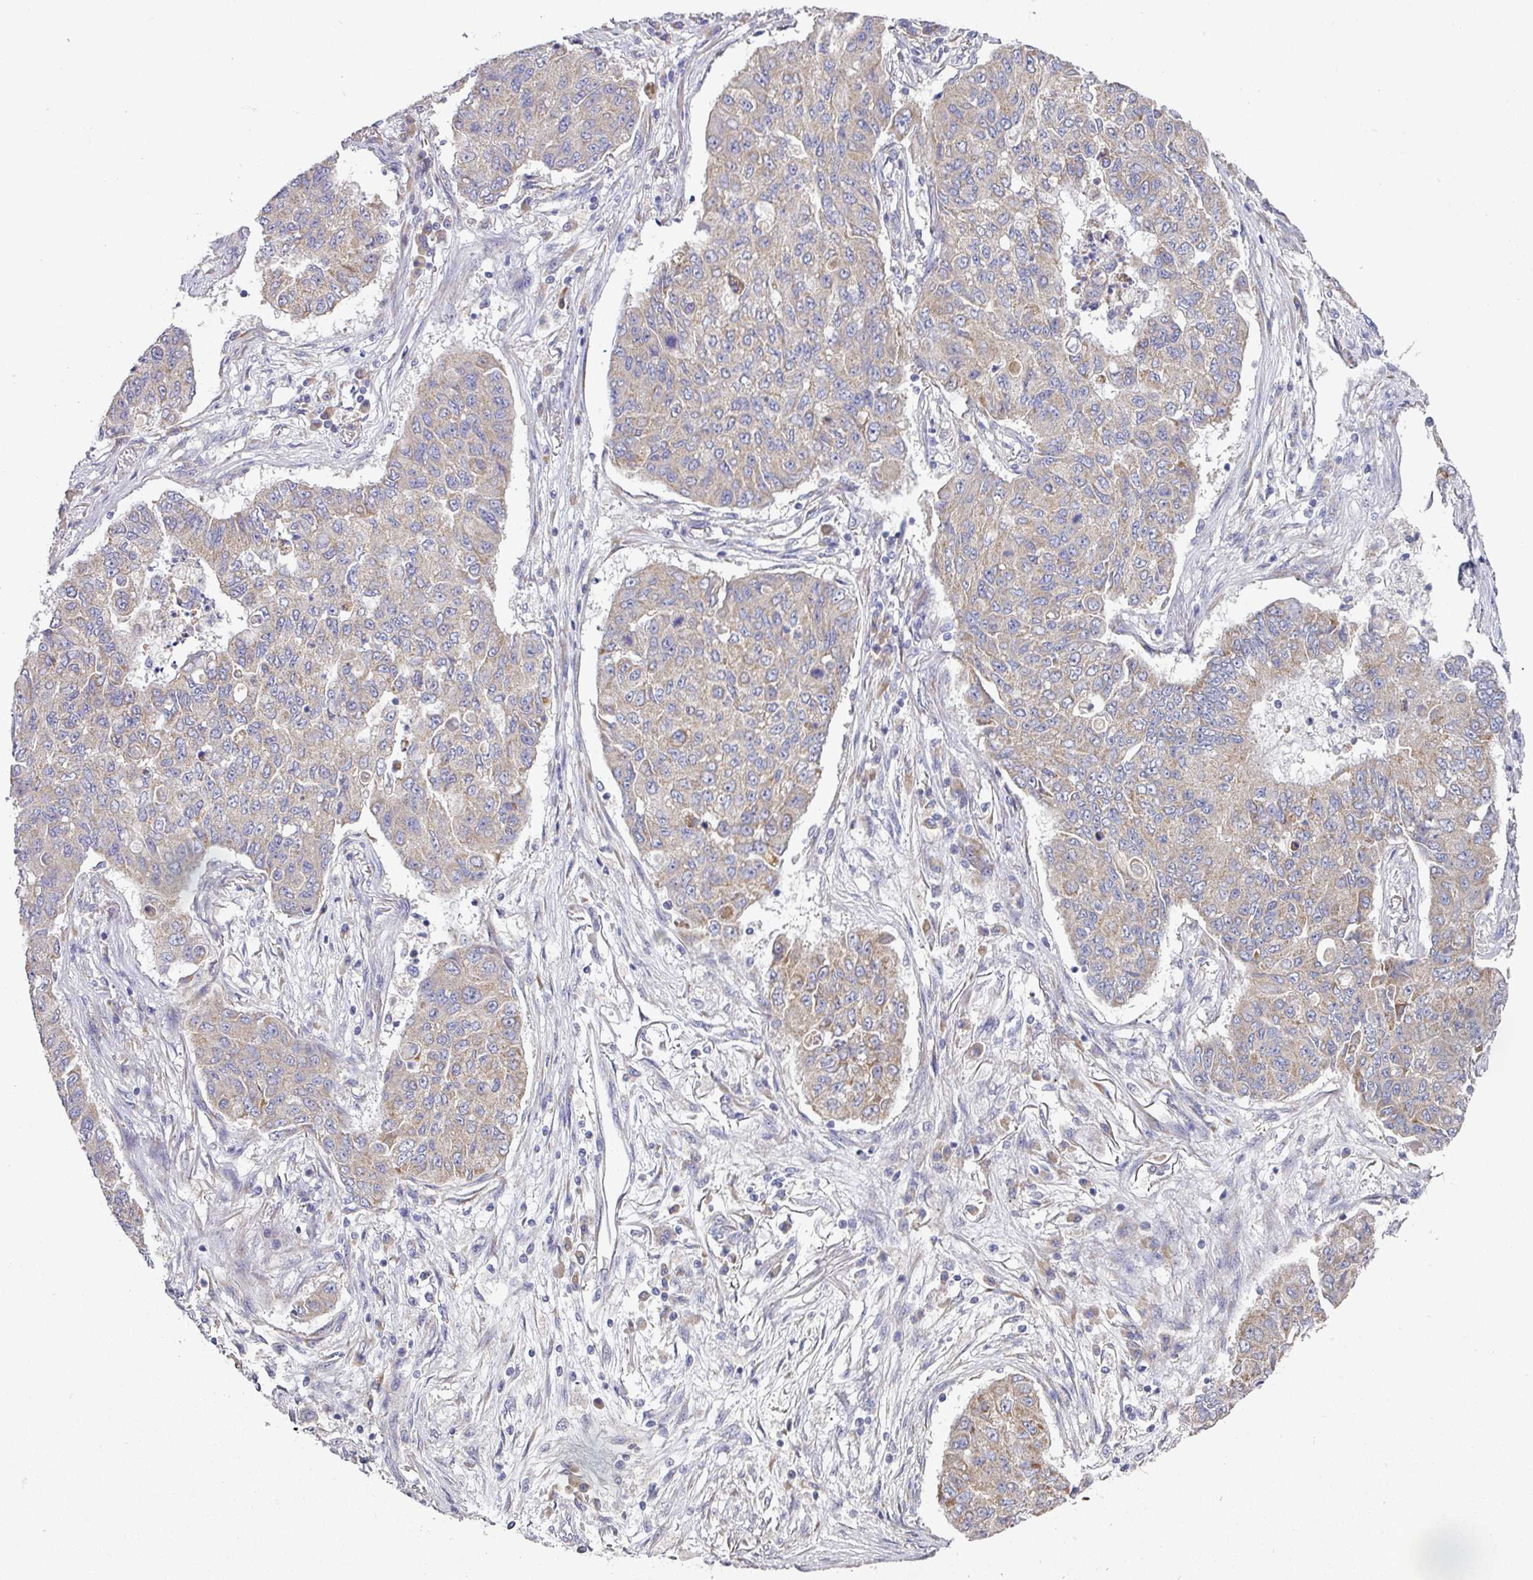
{"staining": {"intensity": "weak", "quantity": ">75%", "location": "cytoplasmic/membranous"}, "tissue": "lung cancer", "cell_type": "Tumor cells", "image_type": "cancer", "snomed": [{"axis": "morphology", "description": "Squamous cell carcinoma, NOS"}, {"axis": "topography", "description": "Lung"}], "caption": "Protein analysis of squamous cell carcinoma (lung) tissue displays weak cytoplasmic/membranous expression in about >75% of tumor cells. Ihc stains the protein in brown and the nuclei are stained blue.", "gene": "PYROXD2", "patient": {"sex": "male", "age": 74}}